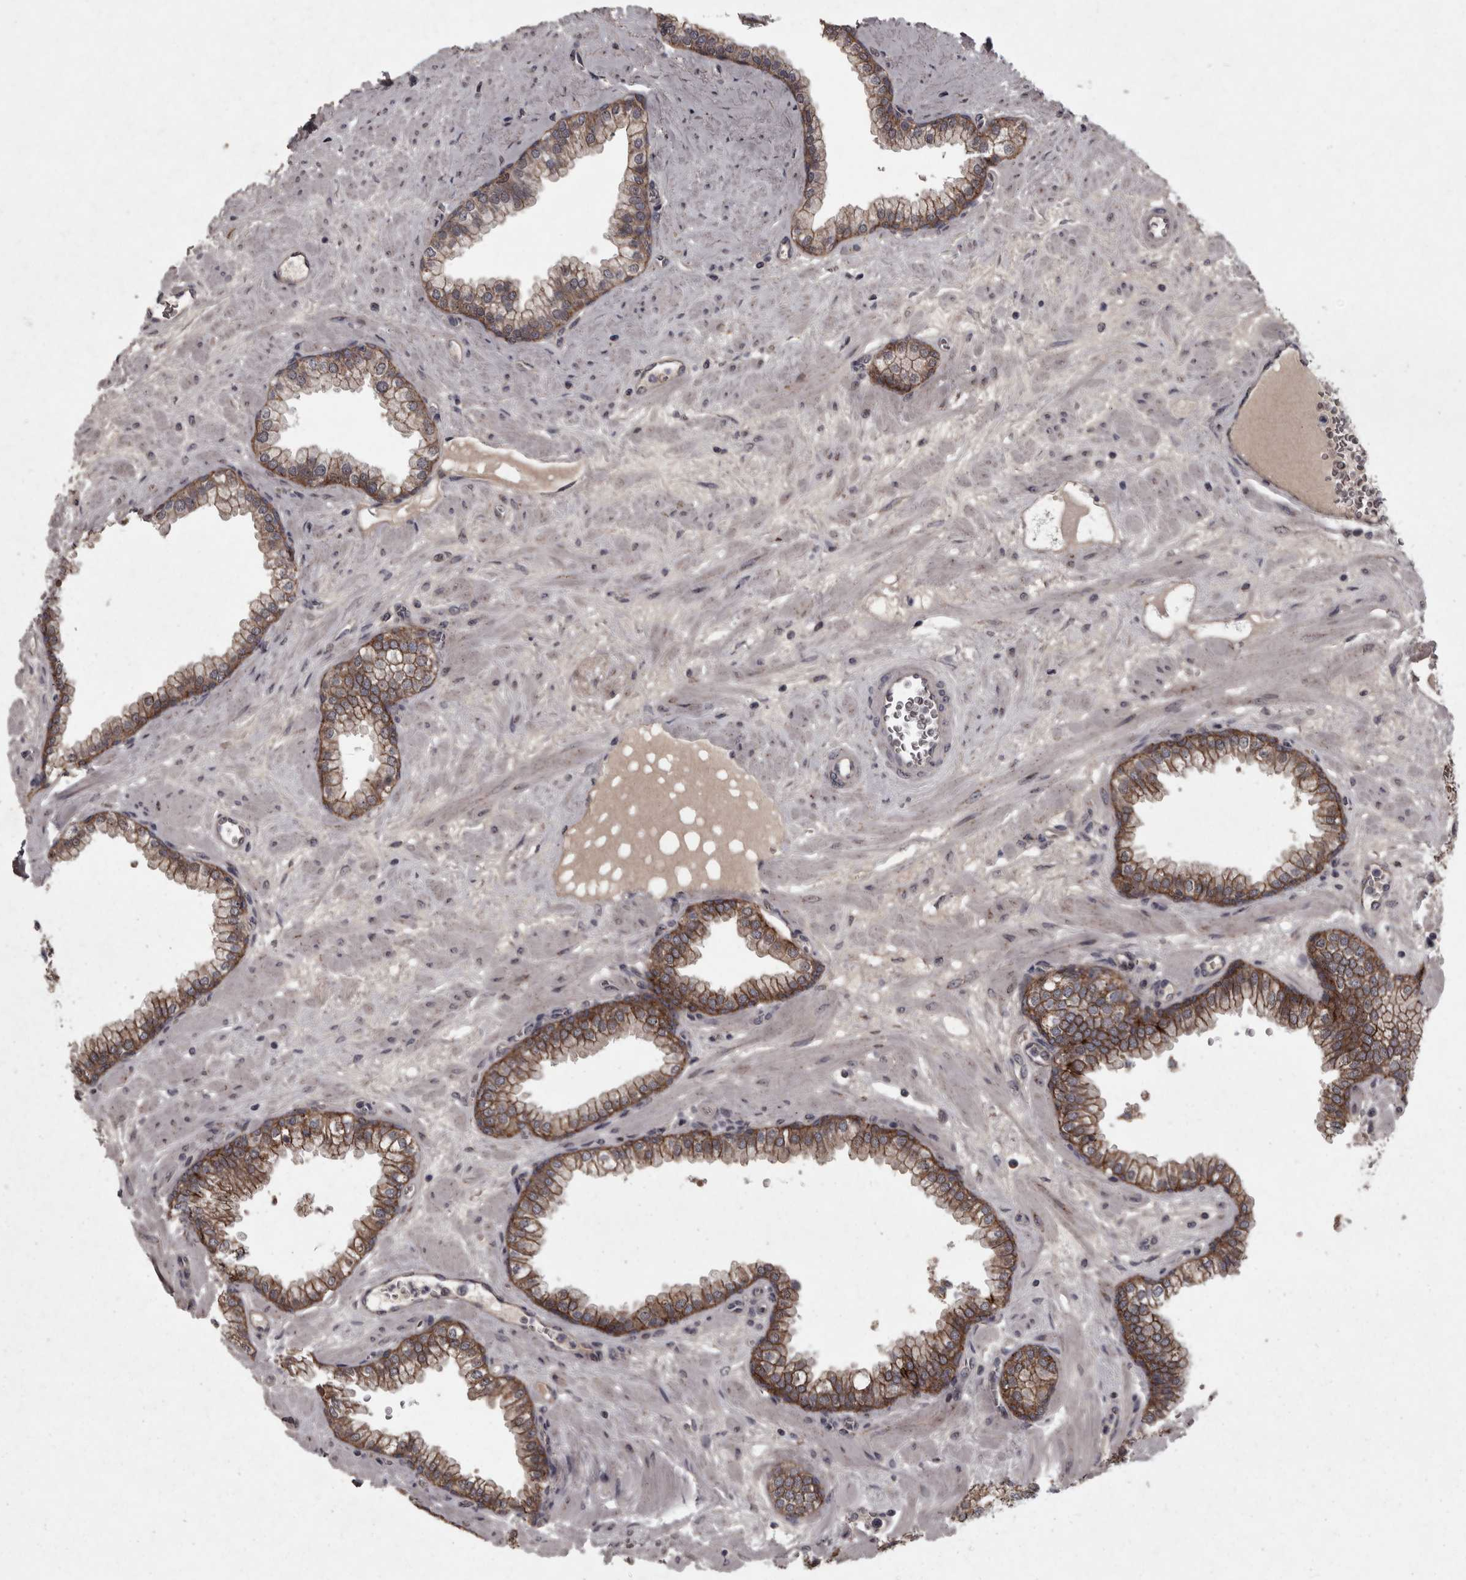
{"staining": {"intensity": "moderate", "quantity": ">75%", "location": "cytoplasmic/membranous"}, "tissue": "prostate", "cell_type": "Glandular cells", "image_type": "normal", "snomed": [{"axis": "morphology", "description": "Normal tissue, NOS"}, {"axis": "morphology", "description": "Urothelial carcinoma, Low grade"}, {"axis": "topography", "description": "Urinary bladder"}, {"axis": "topography", "description": "Prostate"}], "caption": "Protein staining by IHC reveals moderate cytoplasmic/membranous staining in approximately >75% of glandular cells in benign prostate. The staining is performed using DAB brown chromogen to label protein expression. The nuclei are counter-stained blue using hematoxylin.", "gene": "PCDH17", "patient": {"sex": "male", "age": 60}}